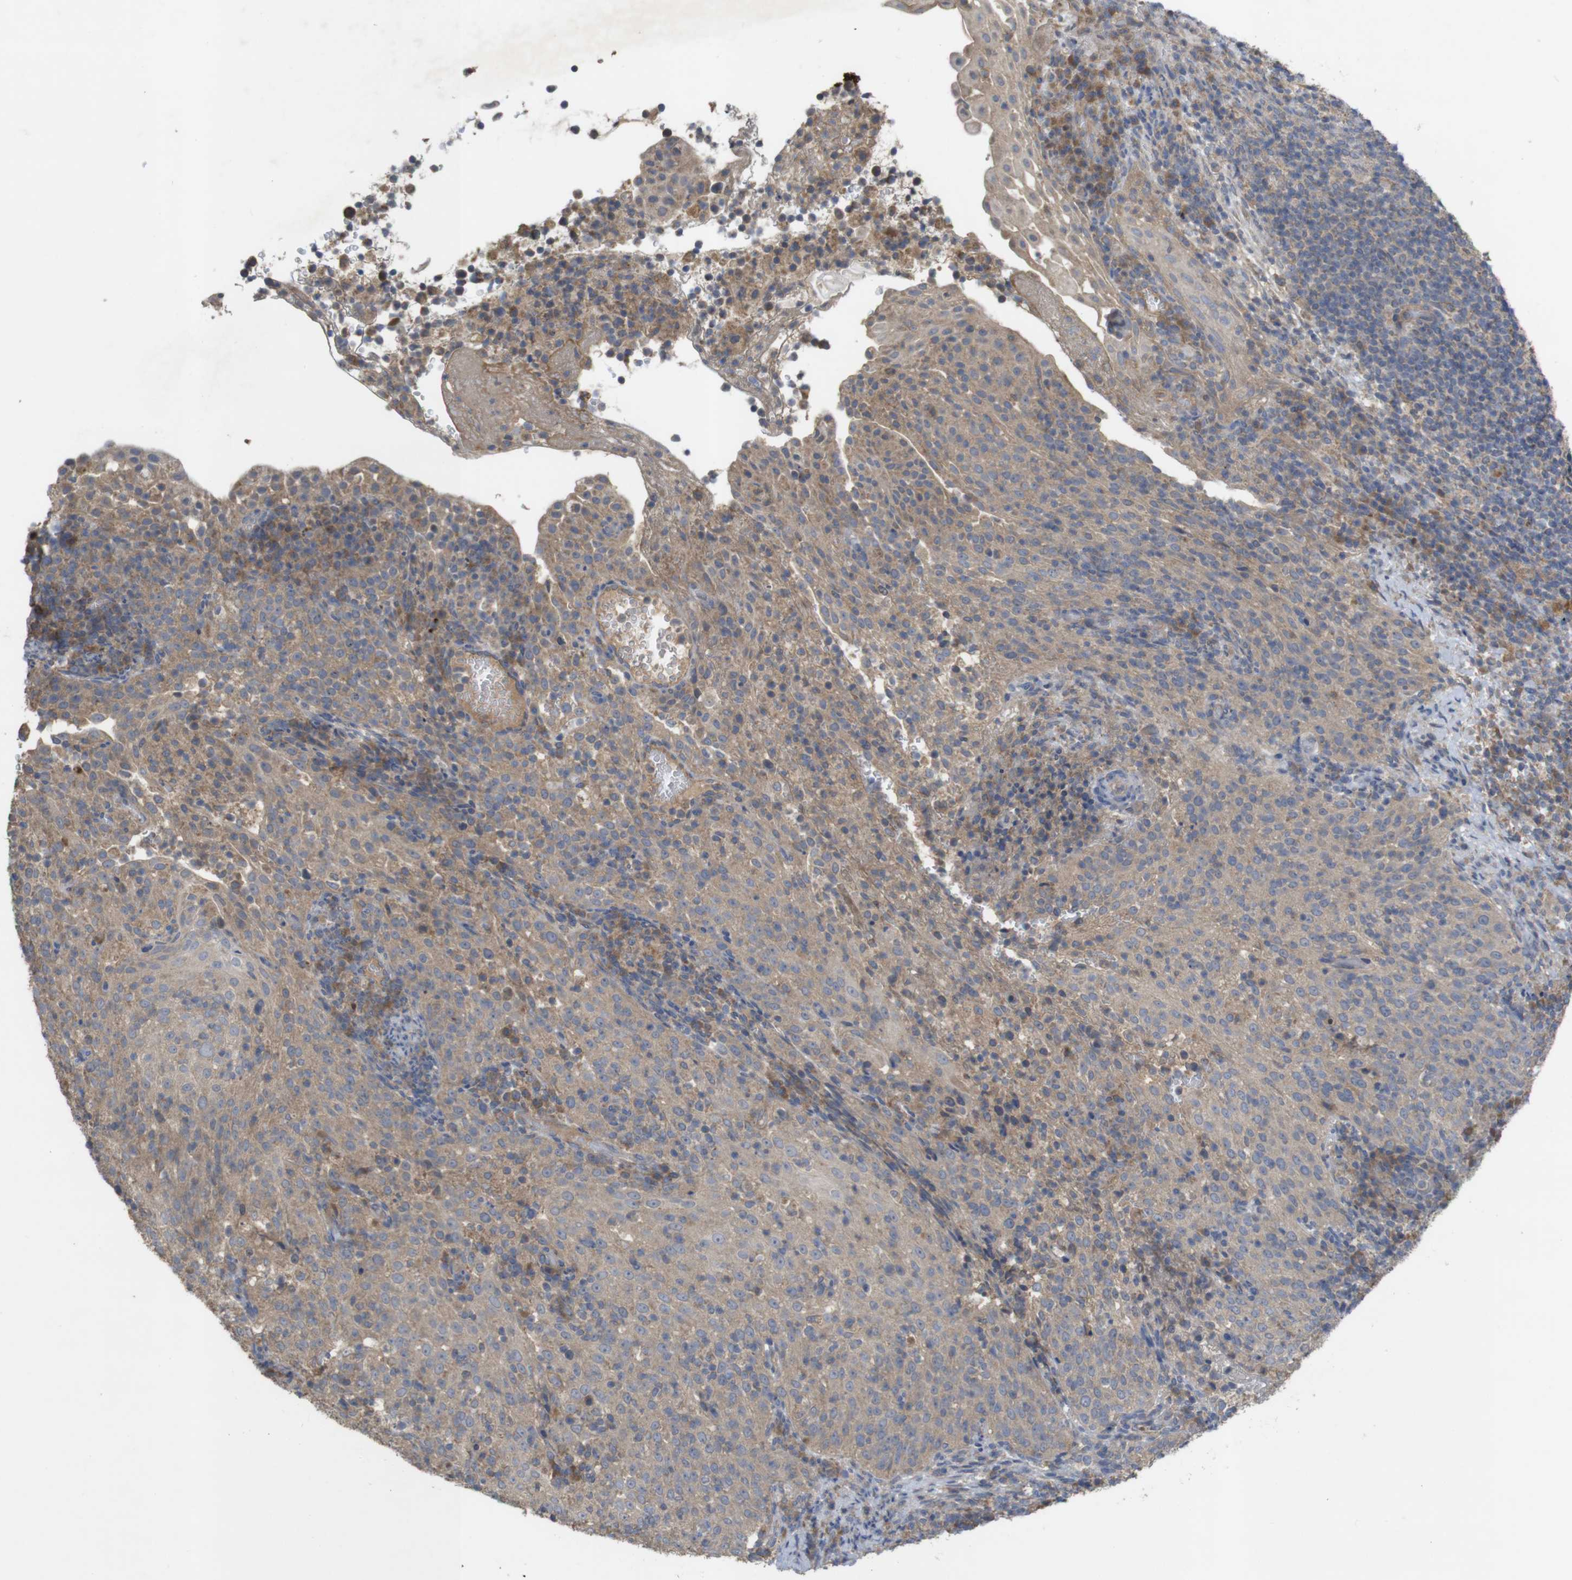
{"staining": {"intensity": "moderate", "quantity": ">75%", "location": "cytoplasmic/membranous"}, "tissue": "cervical cancer", "cell_type": "Tumor cells", "image_type": "cancer", "snomed": [{"axis": "morphology", "description": "Squamous cell carcinoma, NOS"}, {"axis": "topography", "description": "Cervix"}], "caption": "Squamous cell carcinoma (cervical) stained with DAB immunohistochemistry displays medium levels of moderate cytoplasmic/membranous staining in about >75% of tumor cells.", "gene": "KCNS3", "patient": {"sex": "female", "age": 51}}